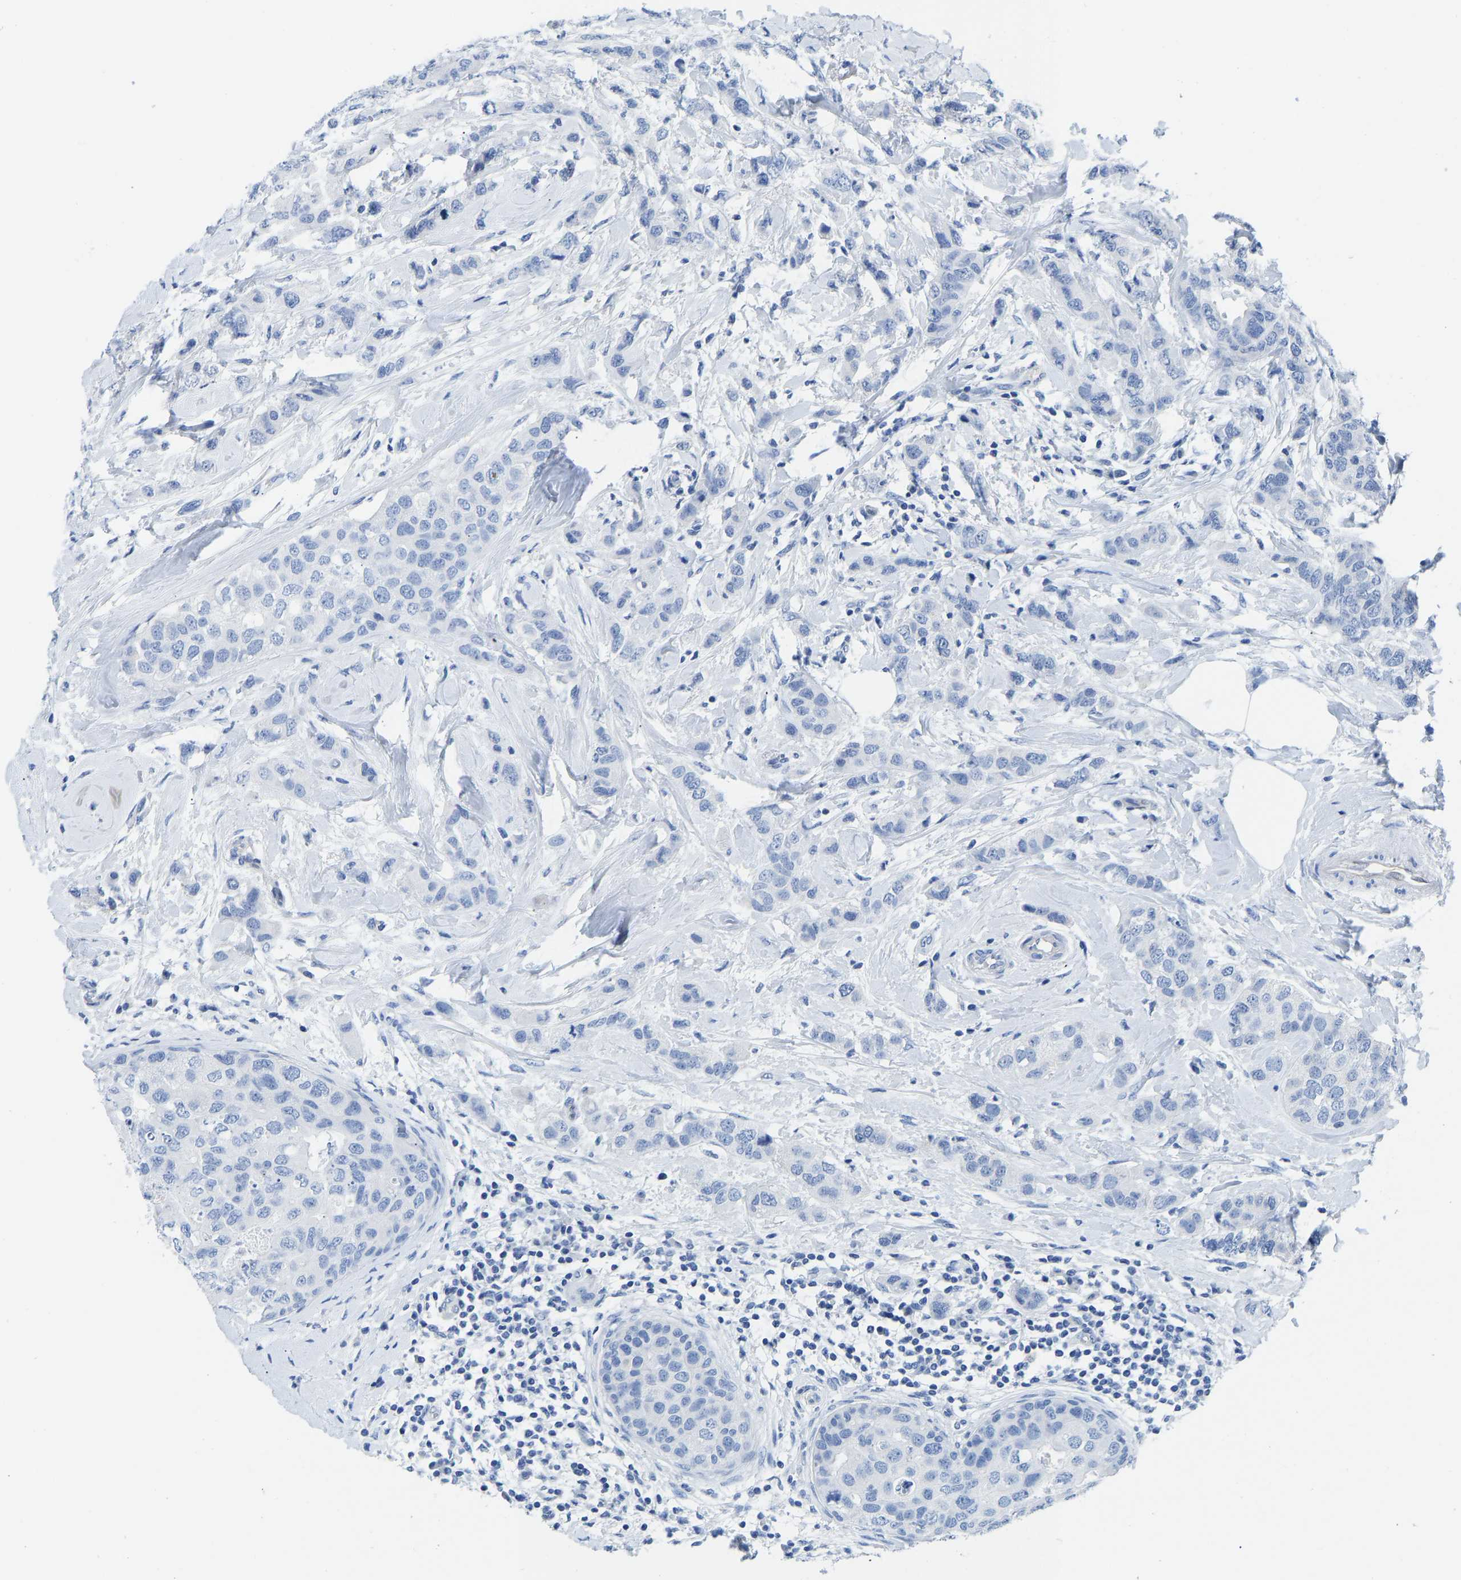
{"staining": {"intensity": "negative", "quantity": "none", "location": "none"}, "tissue": "breast cancer", "cell_type": "Tumor cells", "image_type": "cancer", "snomed": [{"axis": "morphology", "description": "Duct carcinoma"}, {"axis": "topography", "description": "Breast"}], "caption": "Immunohistochemistry (IHC) micrograph of human breast cancer stained for a protein (brown), which demonstrates no staining in tumor cells.", "gene": "NKAIN3", "patient": {"sex": "female", "age": 50}}